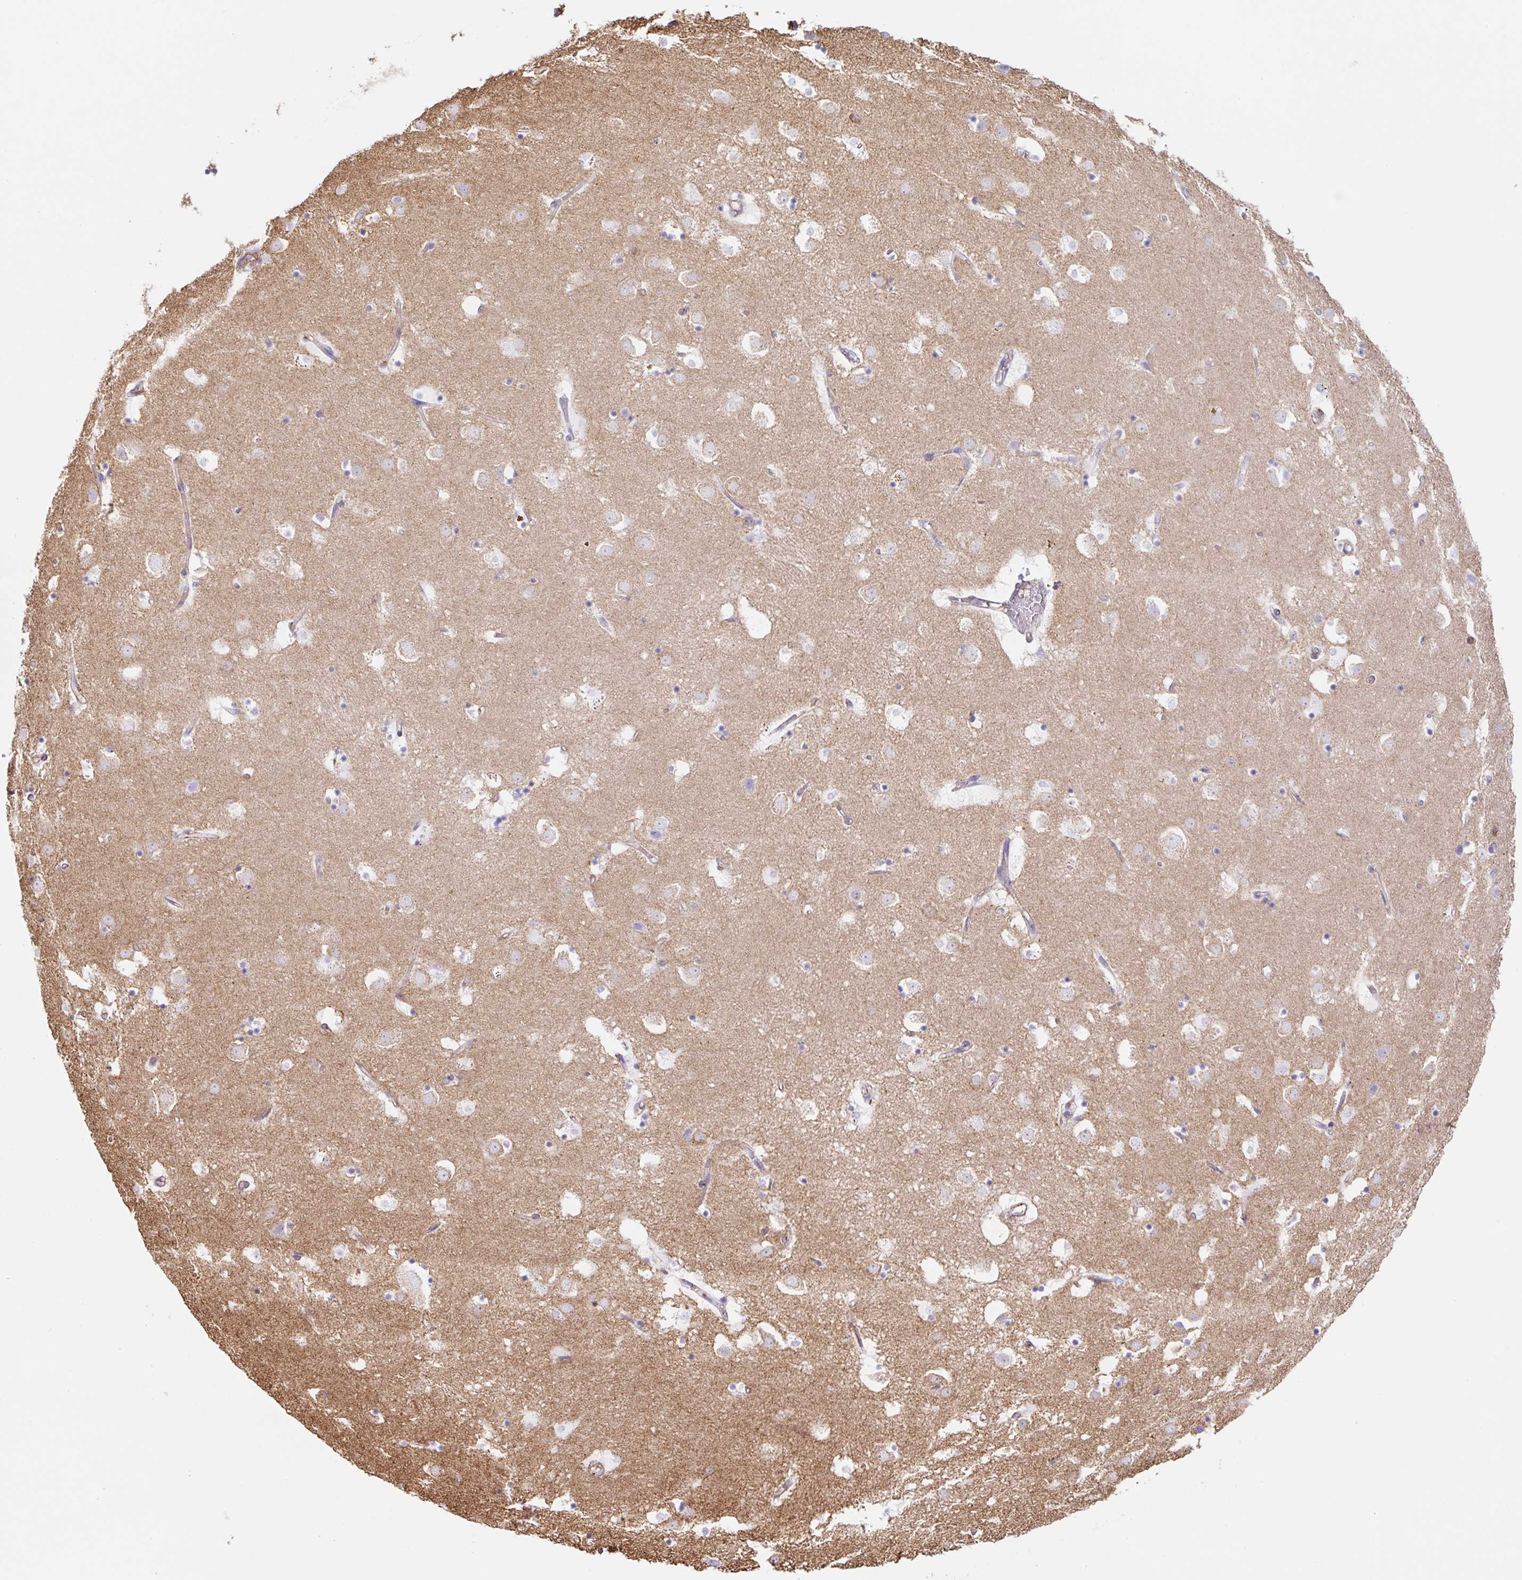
{"staining": {"intensity": "negative", "quantity": "none", "location": "none"}, "tissue": "caudate", "cell_type": "Glial cells", "image_type": "normal", "snomed": [{"axis": "morphology", "description": "Normal tissue, NOS"}, {"axis": "topography", "description": "Lateral ventricle wall"}], "caption": "An image of human caudate is negative for staining in glial cells. (Brightfield microscopy of DAB IHC at high magnification).", "gene": "MTTP", "patient": {"sex": "male", "age": 58}}